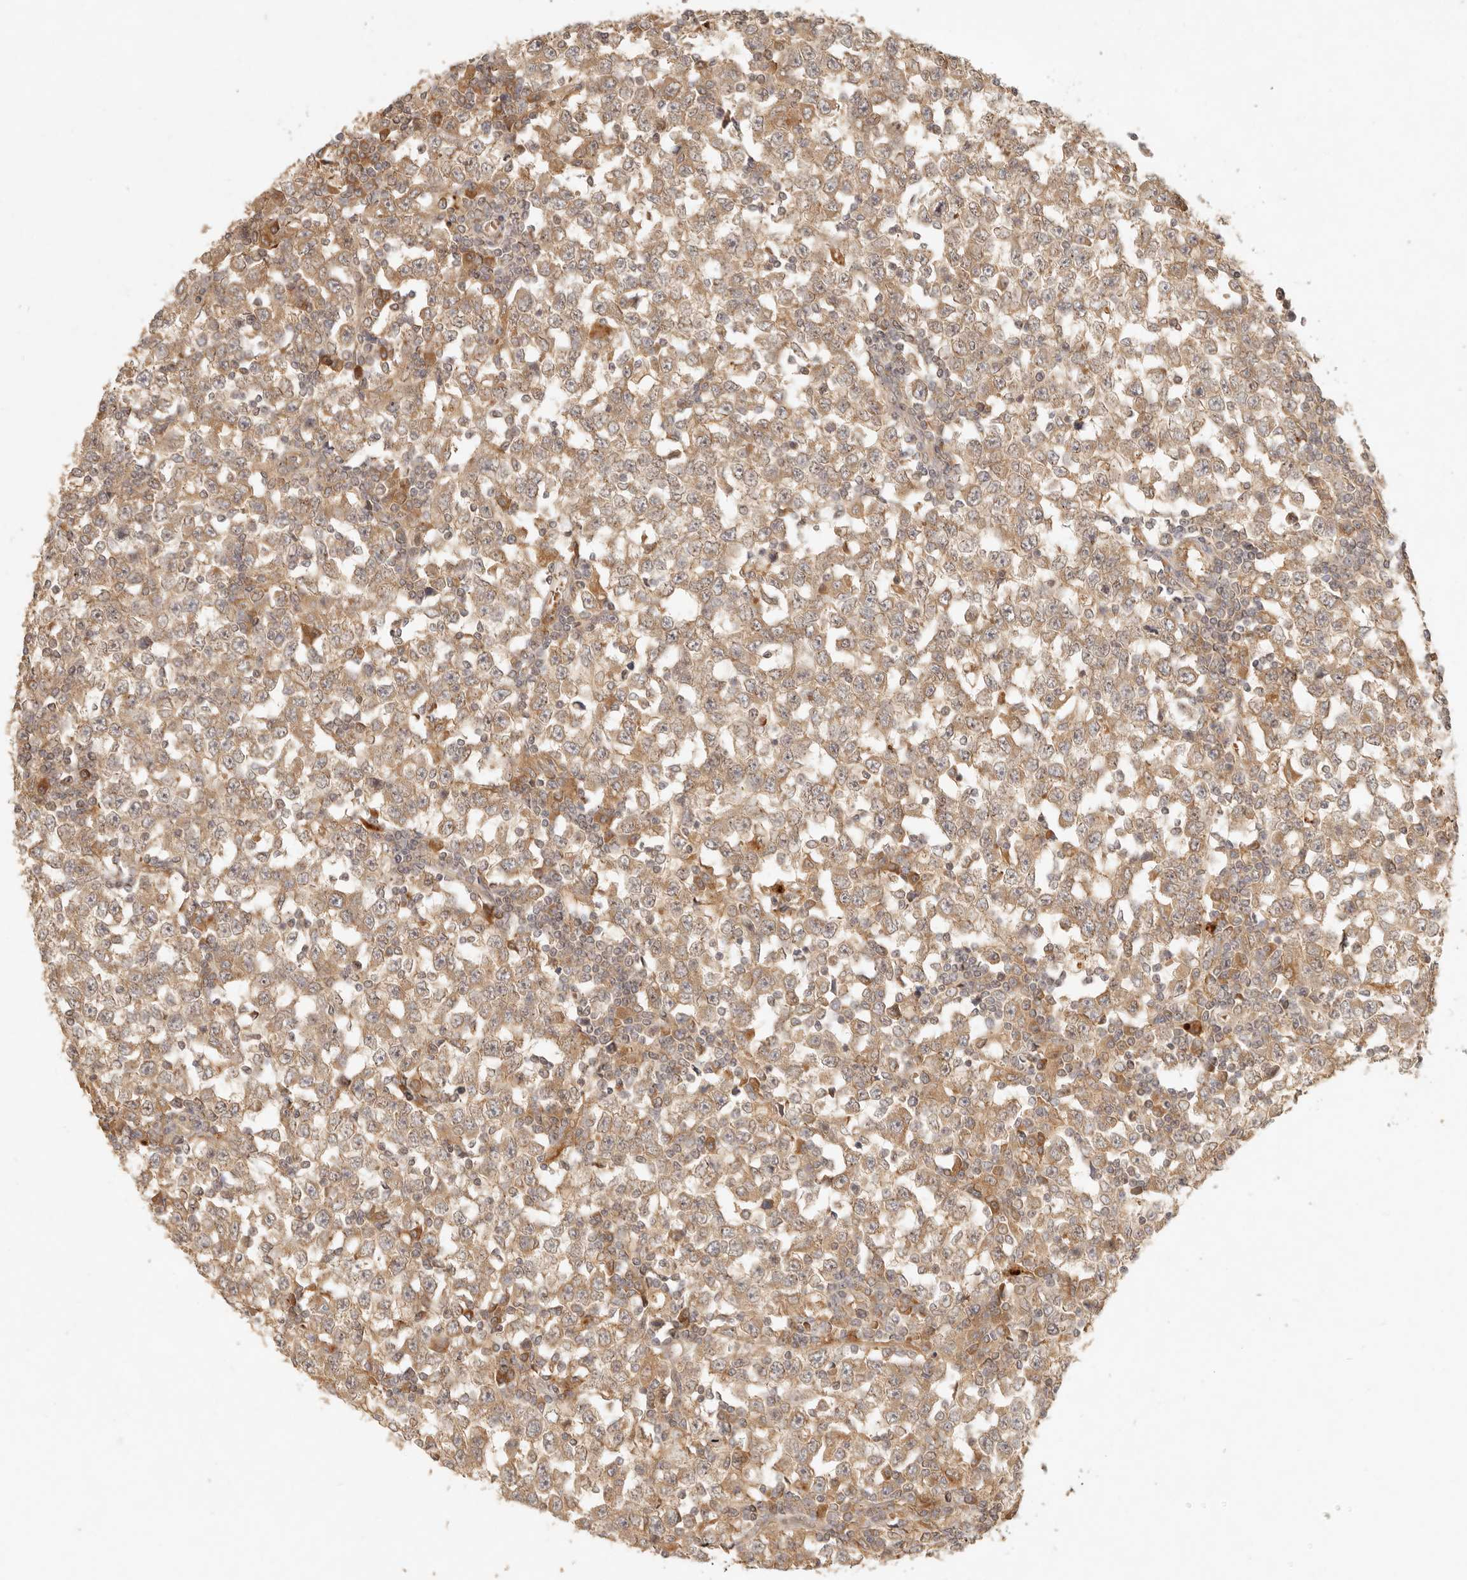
{"staining": {"intensity": "moderate", "quantity": ">75%", "location": "cytoplasmic/membranous"}, "tissue": "testis cancer", "cell_type": "Tumor cells", "image_type": "cancer", "snomed": [{"axis": "morphology", "description": "Seminoma, NOS"}, {"axis": "topography", "description": "Testis"}], "caption": "Human testis cancer stained with a protein marker exhibits moderate staining in tumor cells.", "gene": "ANKRD61", "patient": {"sex": "male", "age": 65}}